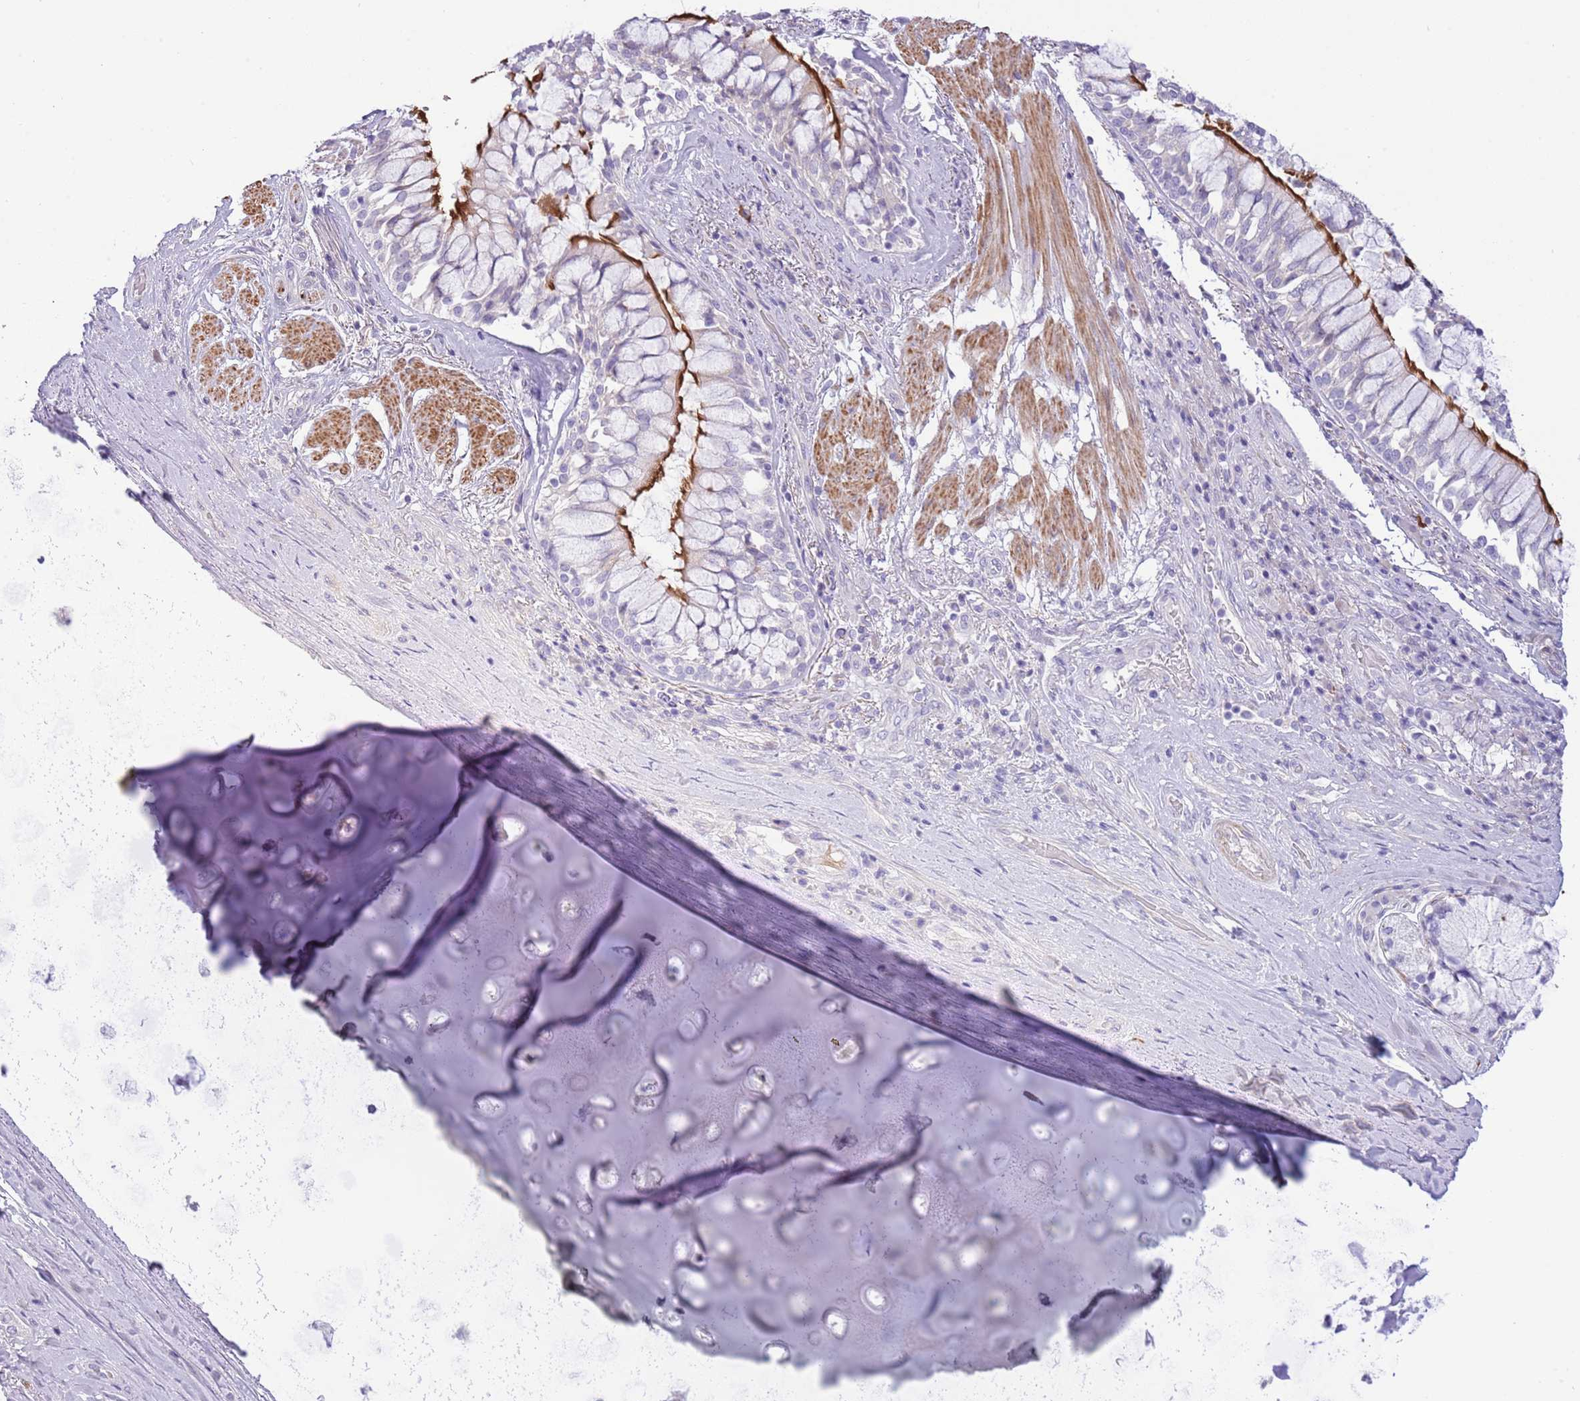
{"staining": {"intensity": "negative", "quantity": "none", "location": "none"}, "tissue": "adipose tissue", "cell_type": "Adipocytes", "image_type": "normal", "snomed": [{"axis": "morphology", "description": "Normal tissue, NOS"}, {"axis": "morphology", "description": "Squamous cell carcinoma, NOS"}, {"axis": "topography", "description": "Bronchus"}, {"axis": "topography", "description": "Lung"}], "caption": "Human adipose tissue stained for a protein using immunohistochemistry exhibits no positivity in adipocytes.", "gene": "ZC4H2", "patient": {"sex": "male", "age": 64}}